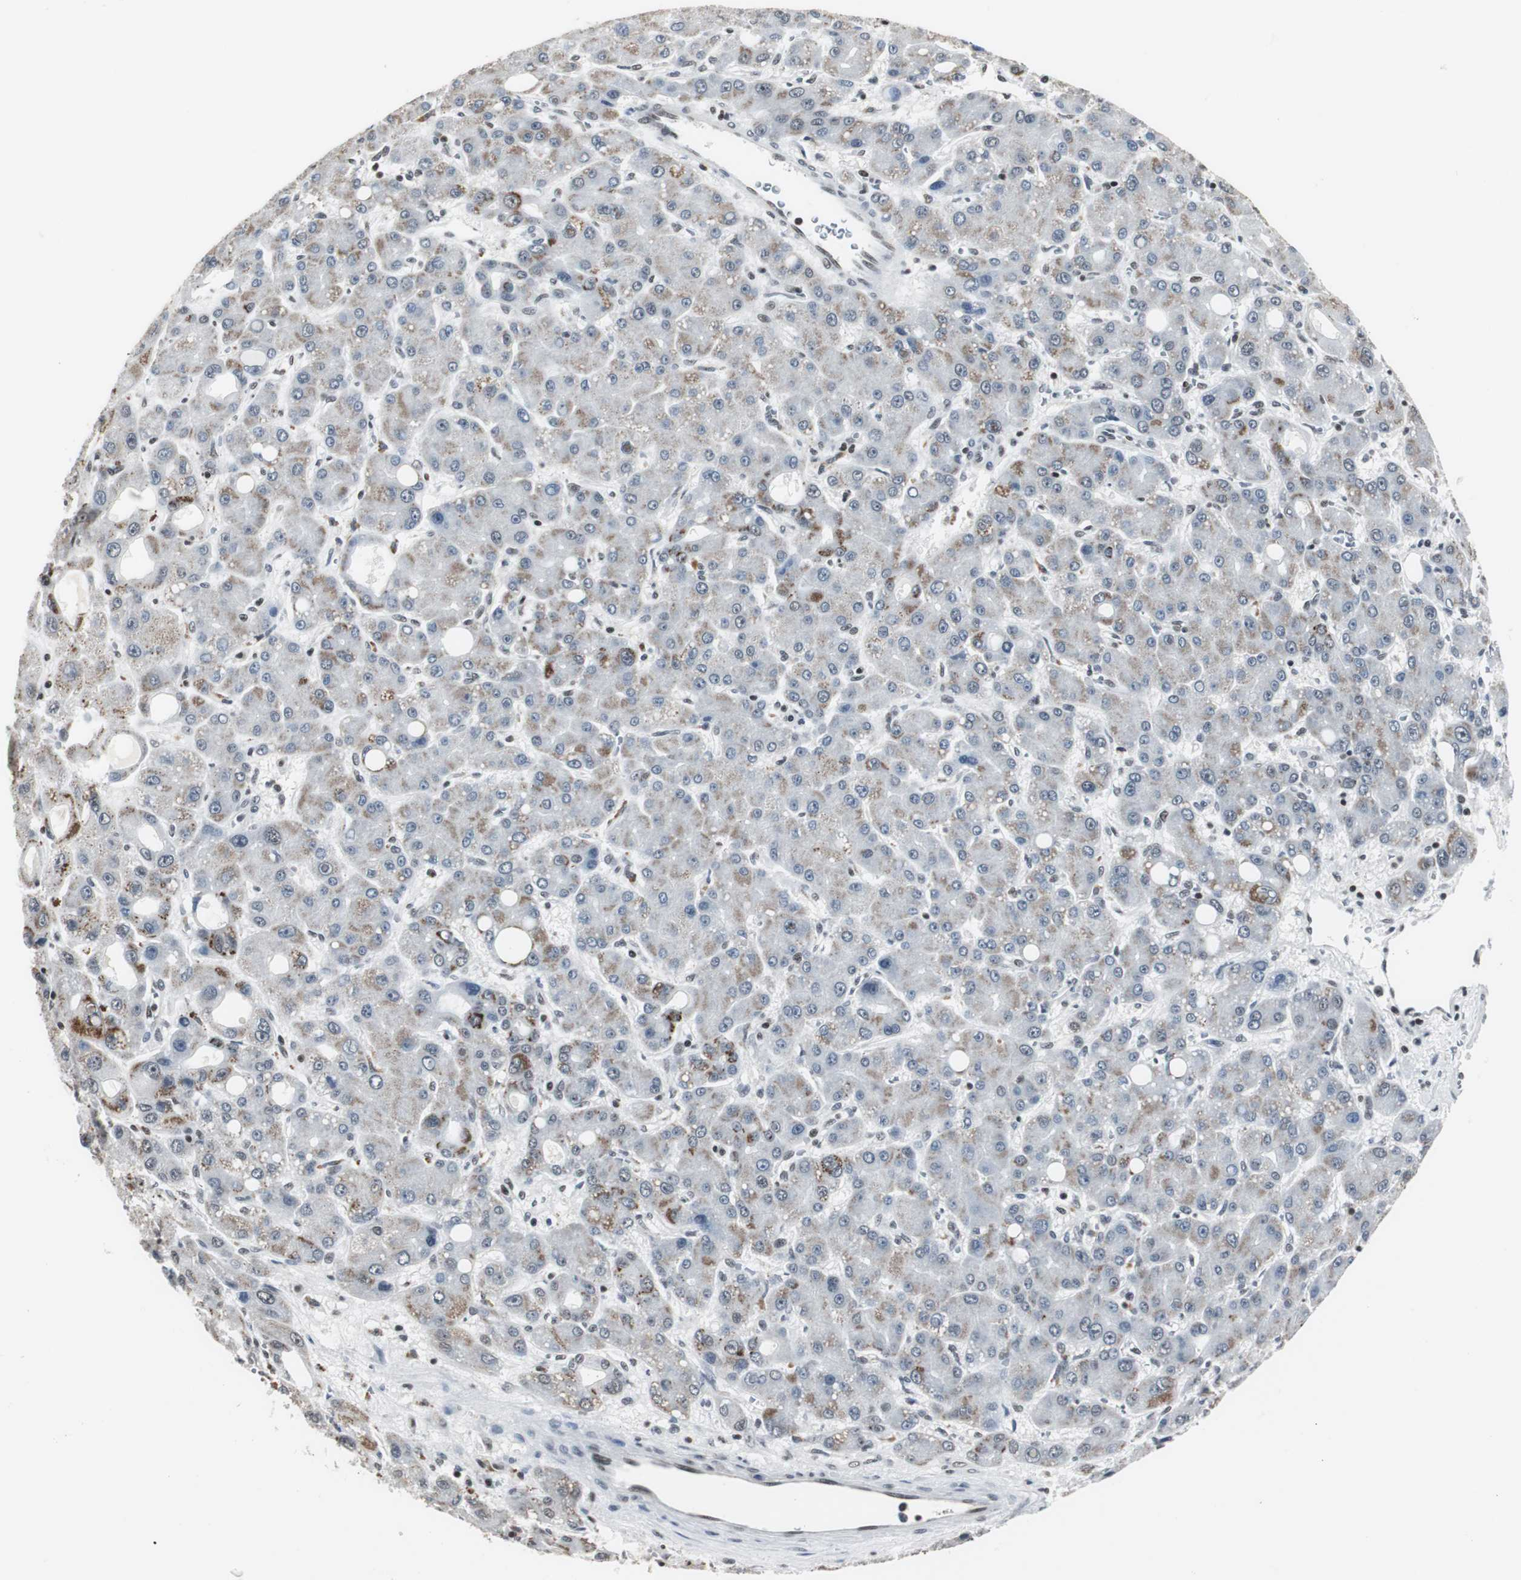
{"staining": {"intensity": "weak", "quantity": "25%-75%", "location": "cytoplasmic/membranous"}, "tissue": "liver cancer", "cell_type": "Tumor cells", "image_type": "cancer", "snomed": [{"axis": "morphology", "description": "Carcinoma, Hepatocellular, NOS"}, {"axis": "topography", "description": "Liver"}], "caption": "The photomicrograph shows immunohistochemical staining of liver cancer (hepatocellular carcinoma). There is weak cytoplasmic/membranous expression is seen in about 25%-75% of tumor cells. (DAB IHC, brown staining for protein, blue staining for nuclei).", "gene": "RAD9A", "patient": {"sex": "male", "age": 55}}